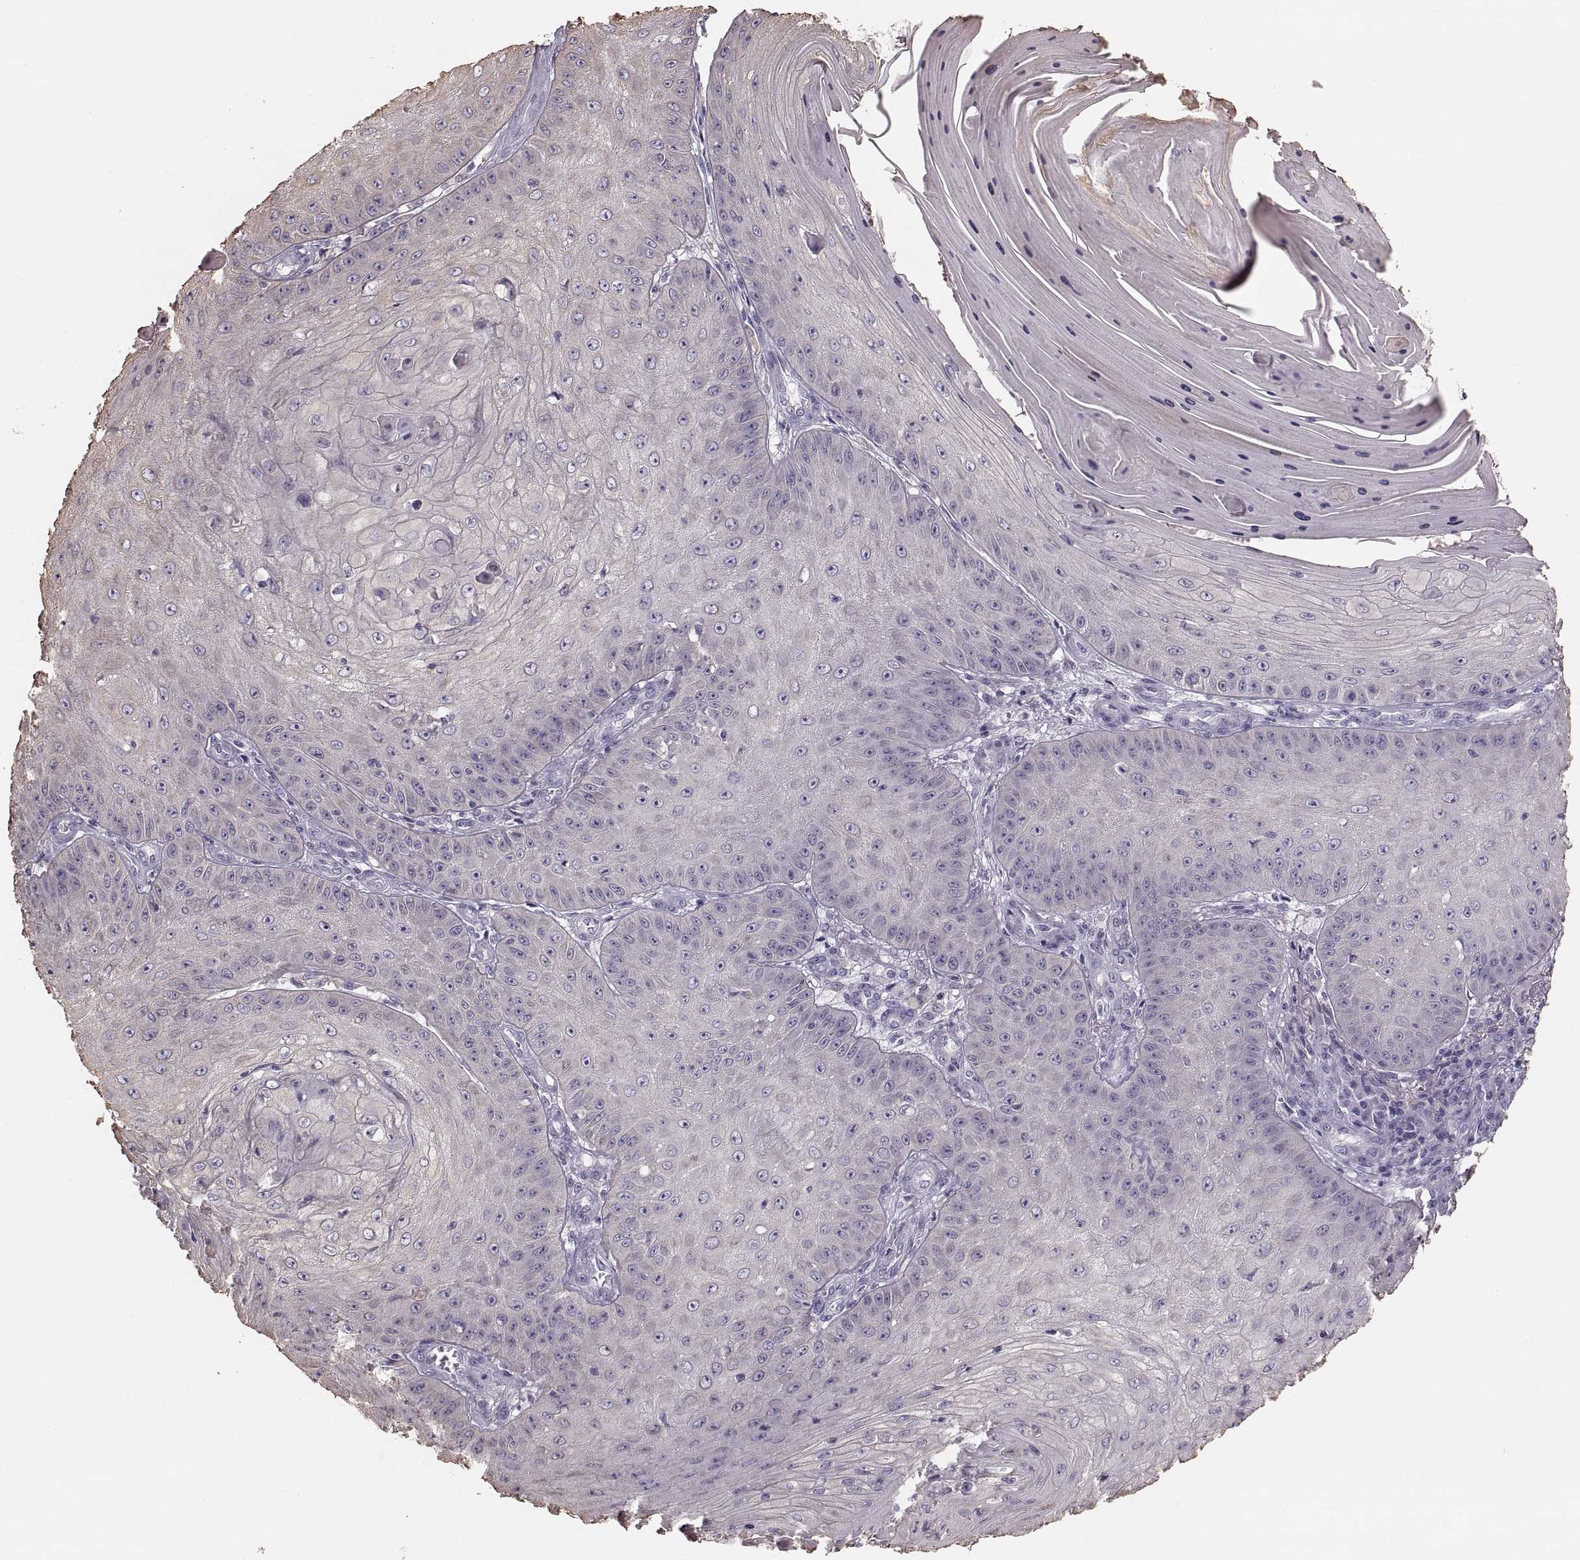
{"staining": {"intensity": "negative", "quantity": "none", "location": "none"}, "tissue": "skin cancer", "cell_type": "Tumor cells", "image_type": "cancer", "snomed": [{"axis": "morphology", "description": "Squamous cell carcinoma, NOS"}, {"axis": "topography", "description": "Skin"}], "caption": "Skin cancer was stained to show a protein in brown. There is no significant positivity in tumor cells. Nuclei are stained in blue.", "gene": "RUNDC3A", "patient": {"sex": "male", "age": 70}}